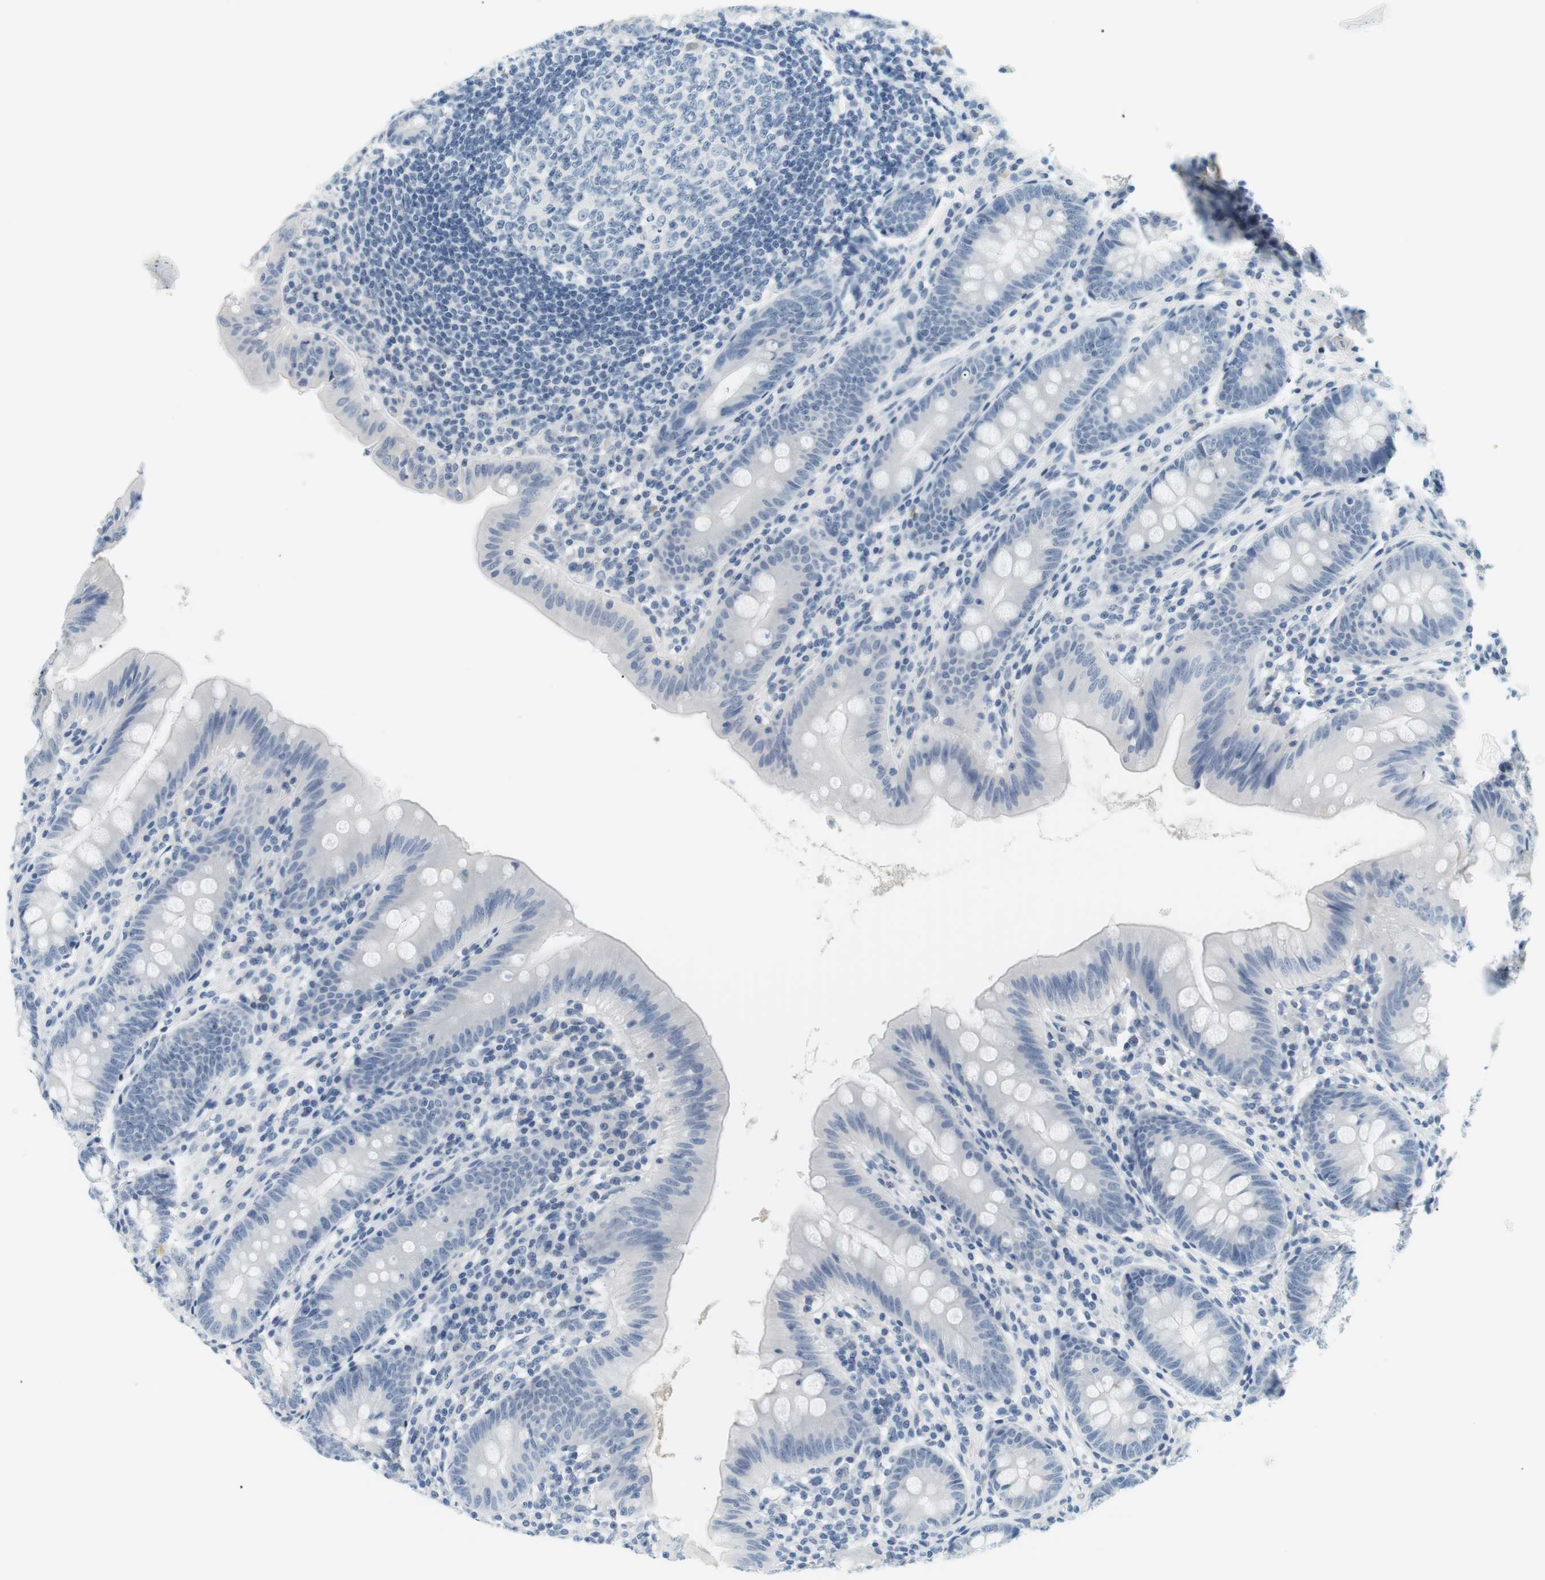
{"staining": {"intensity": "negative", "quantity": "none", "location": "none"}, "tissue": "appendix", "cell_type": "Glandular cells", "image_type": "normal", "snomed": [{"axis": "morphology", "description": "Normal tissue, NOS"}, {"axis": "topography", "description": "Appendix"}], "caption": "Immunohistochemistry (IHC) micrograph of normal human appendix stained for a protein (brown), which exhibits no expression in glandular cells.", "gene": "APOB", "patient": {"sex": "male", "age": 56}}